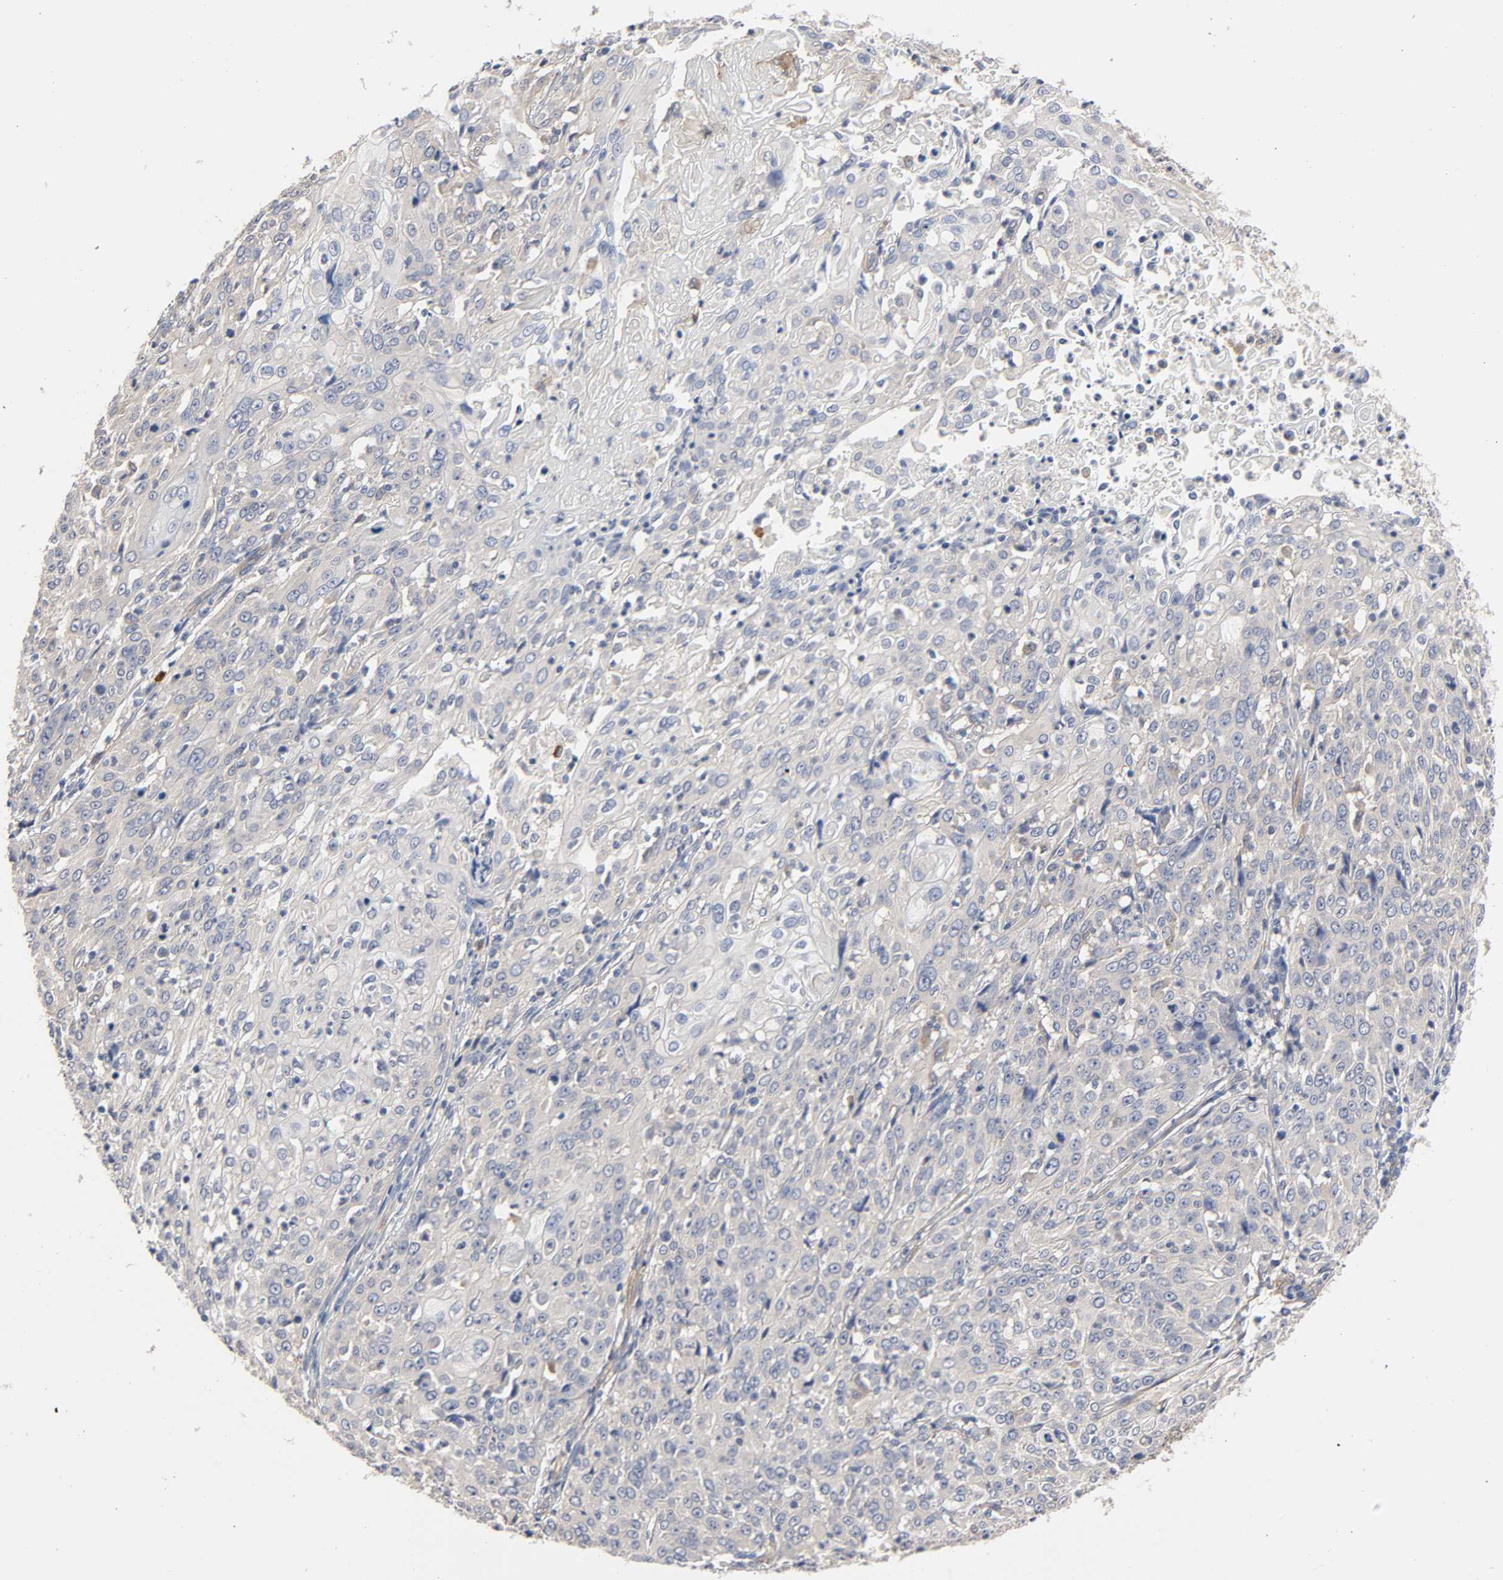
{"staining": {"intensity": "negative", "quantity": "none", "location": "none"}, "tissue": "cervical cancer", "cell_type": "Tumor cells", "image_type": "cancer", "snomed": [{"axis": "morphology", "description": "Squamous cell carcinoma, NOS"}, {"axis": "topography", "description": "Cervix"}], "caption": "Protein analysis of squamous cell carcinoma (cervical) reveals no significant positivity in tumor cells.", "gene": "RAB13", "patient": {"sex": "female", "age": 39}}